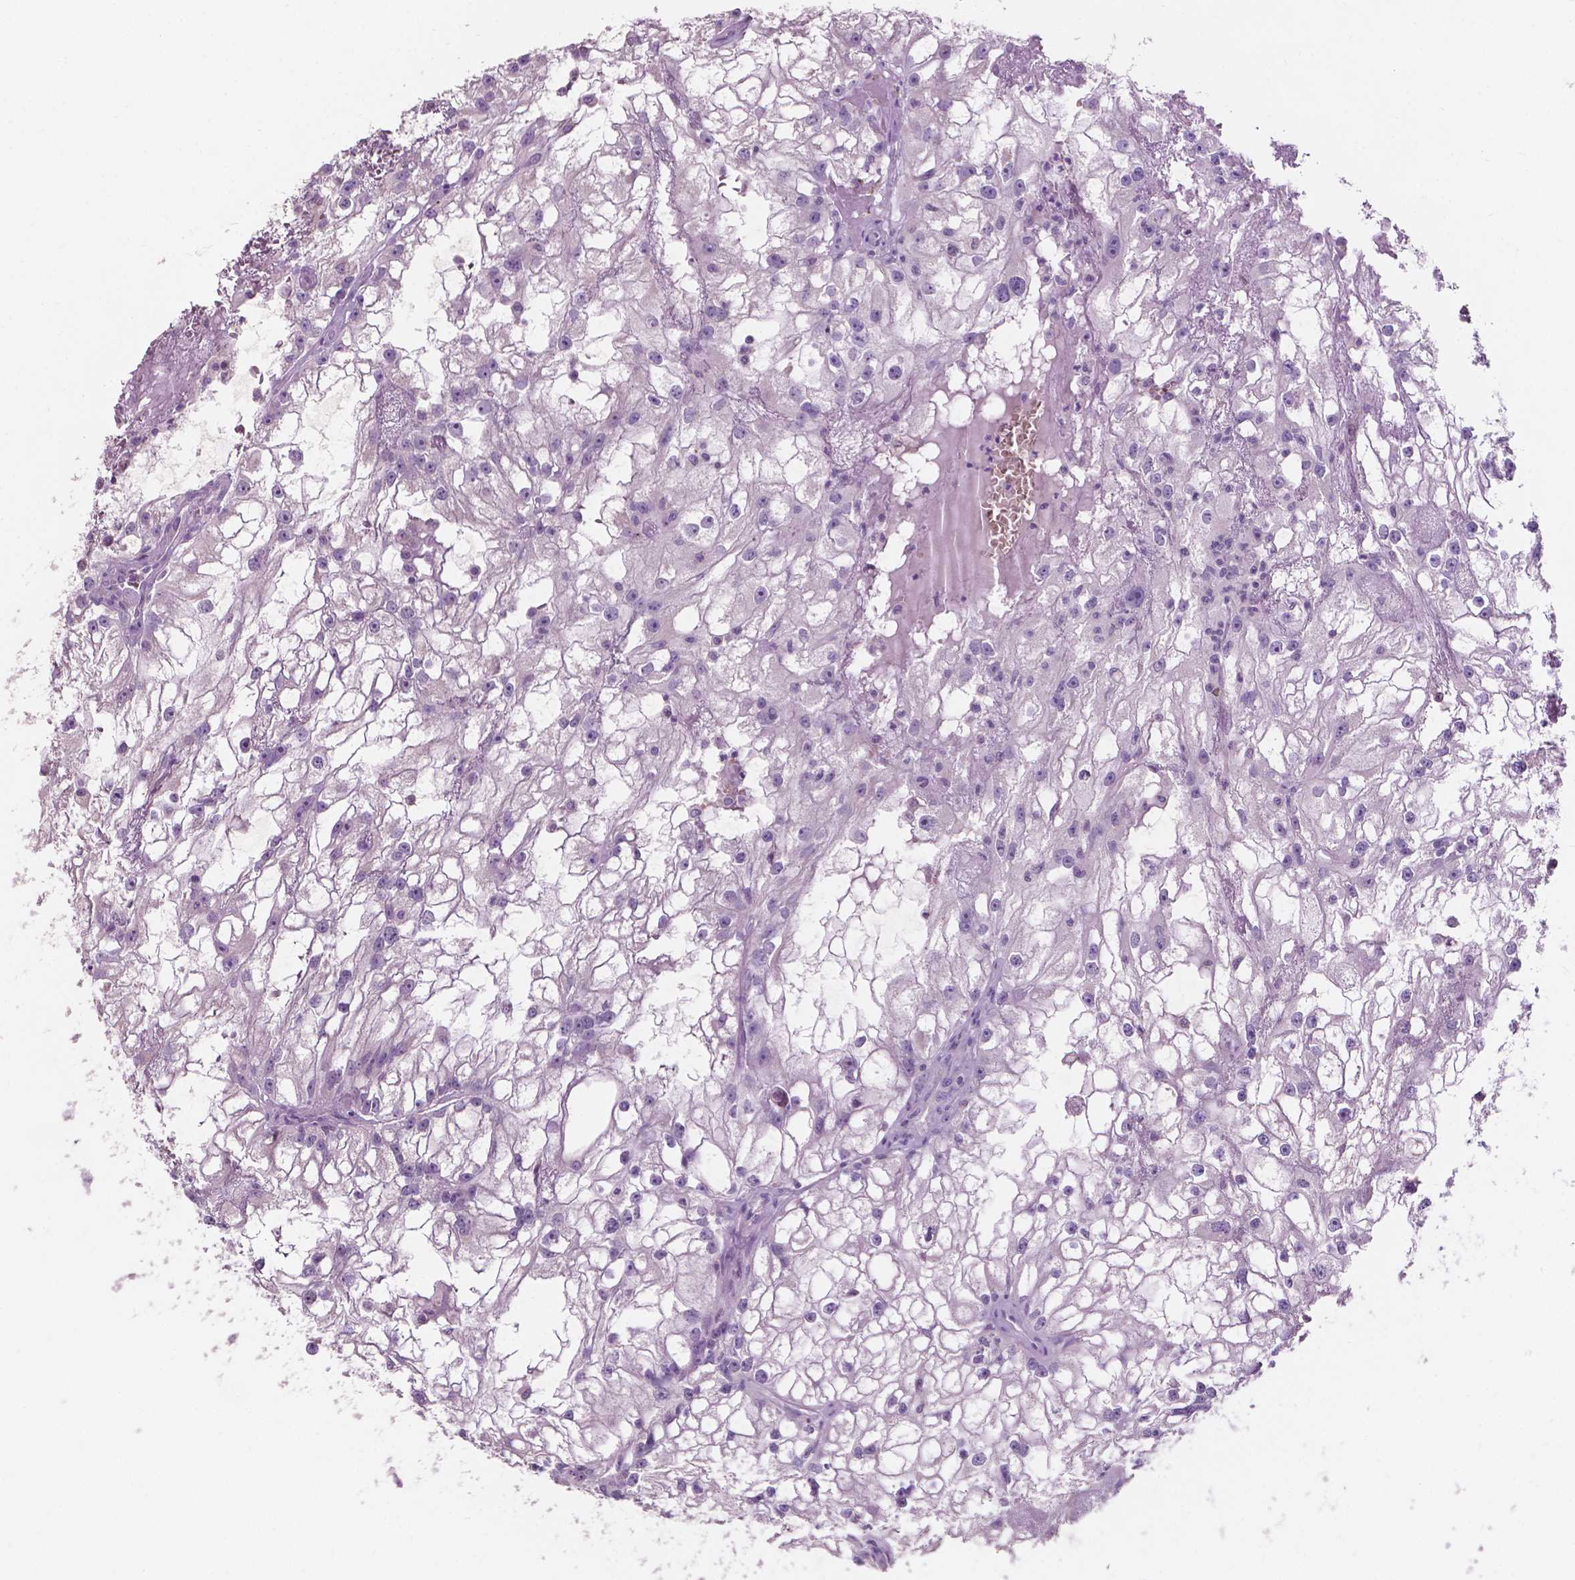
{"staining": {"intensity": "negative", "quantity": "none", "location": "none"}, "tissue": "renal cancer", "cell_type": "Tumor cells", "image_type": "cancer", "snomed": [{"axis": "morphology", "description": "Adenocarcinoma, NOS"}, {"axis": "topography", "description": "Kidney"}], "caption": "High power microscopy image of an IHC image of renal cancer (adenocarcinoma), revealing no significant expression in tumor cells. (Stains: DAB (3,3'-diaminobenzidine) IHC with hematoxylin counter stain, Microscopy: brightfield microscopy at high magnification).", "gene": "NDUFS1", "patient": {"sex": "male", "age": 59}}